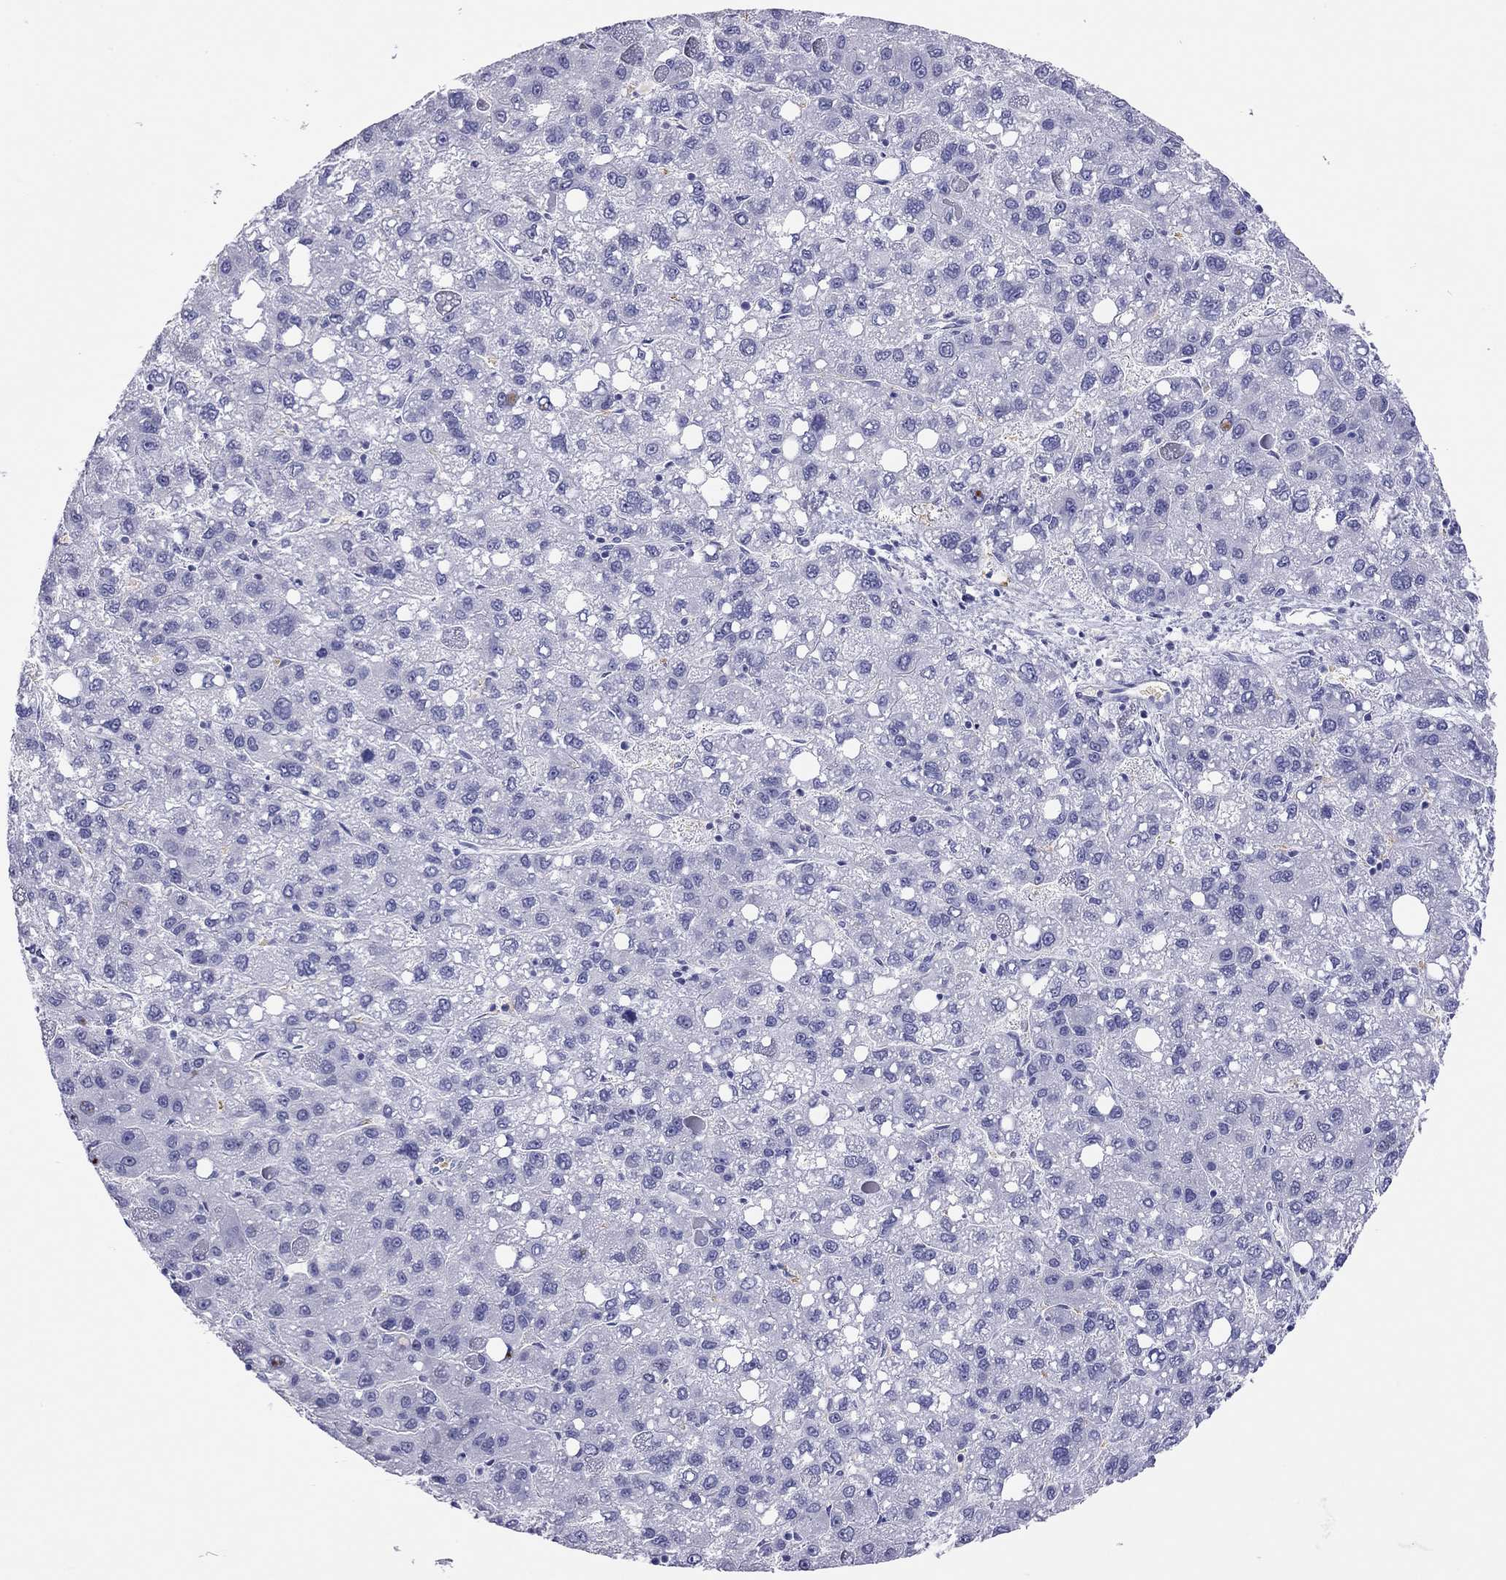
{"staining": {"intensity": "negative", "quantity": "none", "location": "none"}, "tissue": "liver cancer", "cell_type": "Tumor cells", "image_type": "cancer", "snomed": [{"axis": "morphology", "description": "Carcinoma, Hepatocellular, NOS"}, {"axis": "topography", "description": "Liver"}], "caption": "An image of human liver cancer (hepatocellular carcinoma) is negative for staining in tumor cells. (DAB immunohistochemistry (IHC) visualized using brightfield microscopy, high magnification).", "gene": "PTPRN", "patient": {"sex": "female", "age": 82}}